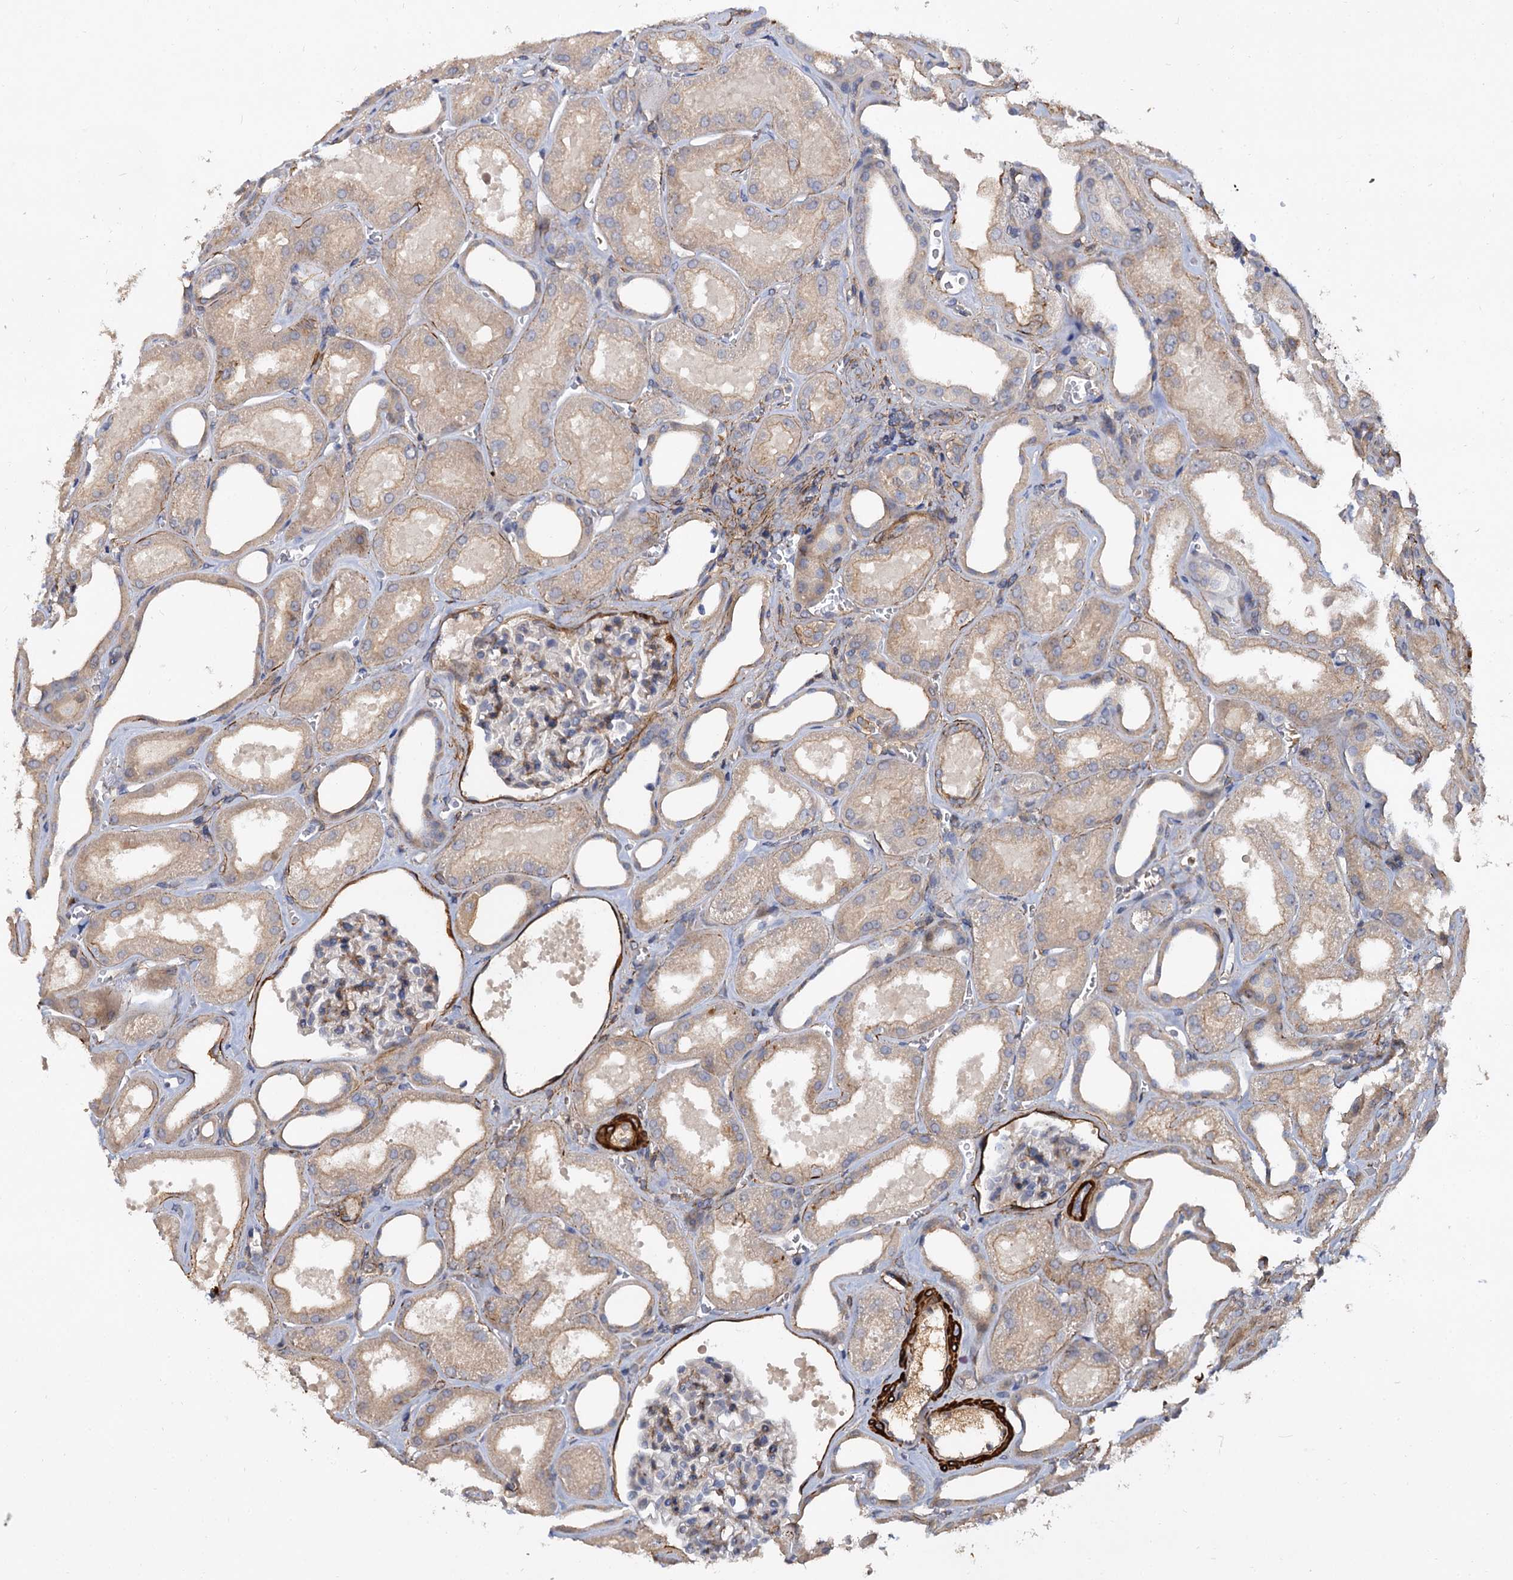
{"staining": {"intensity": "moderate", "quantity": "<25%", "location": "cytoplasmic/membranous"}, "tissue": "kidney", "cell_type": "Cells in glomeruli", "image_type": "normal", "snomed": [{"axis": "morphology", "description": "Normal tissue, NOS"}, {"axis": "morphology", "description": "Adenocarcinoma, NOS"}, {"axis": "topography", "description": "Kidney"}], "caption": "Benign kidney displays moderate cytoplasmic/membranous expression in approximately <25% of cells in glomeruli (DAB IHC, brown staining for protein, blue staining for nuclei)..", "gene": "ISM2", "patient": {"sex": "female", "age": 68}}